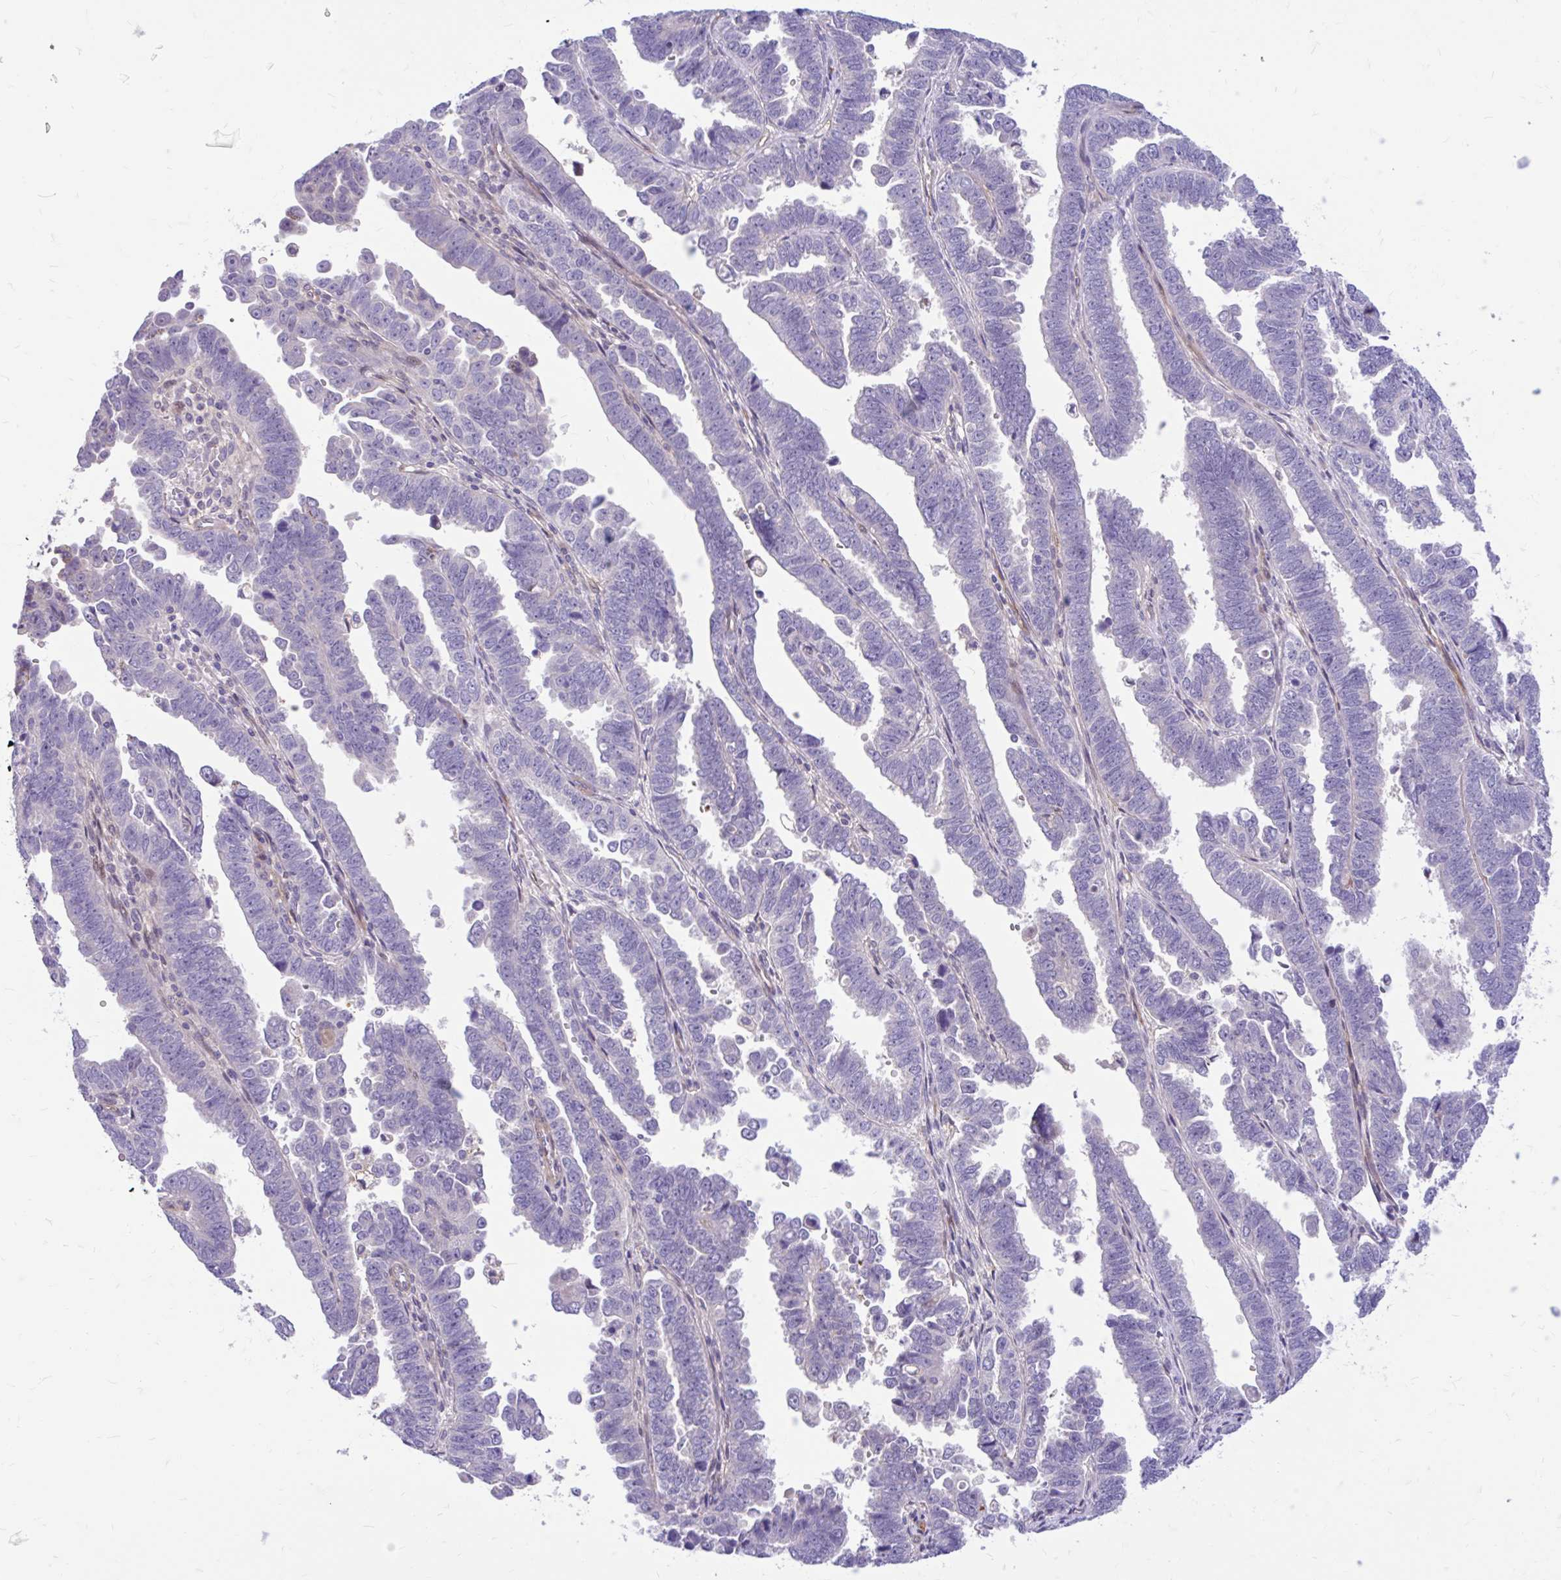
{"staining": {"intensity": "negative", "quantity": "none", "location": "none"}, "tissue": "endometrial cancer", "cell_type": "Tumor cells", "image_type": "cancer", "snomed": [{"axis": "morphology", "description": "Adenocarcinoma, NOS"}, {"axis": "topography", "description": "Endometrium"}], "caption": "Immunohistochemistry (IHC) micrograph of adenocarcinoma (endometrial) stained for a protein (brown), which reveals no expression in tumor cells. (DAB (3,3'-diaminobenzidine) immunohistochemistry with hematoxylin counter stain).", "gene": "ESPNL", "patient": {"sex": "female", "age": 75}}